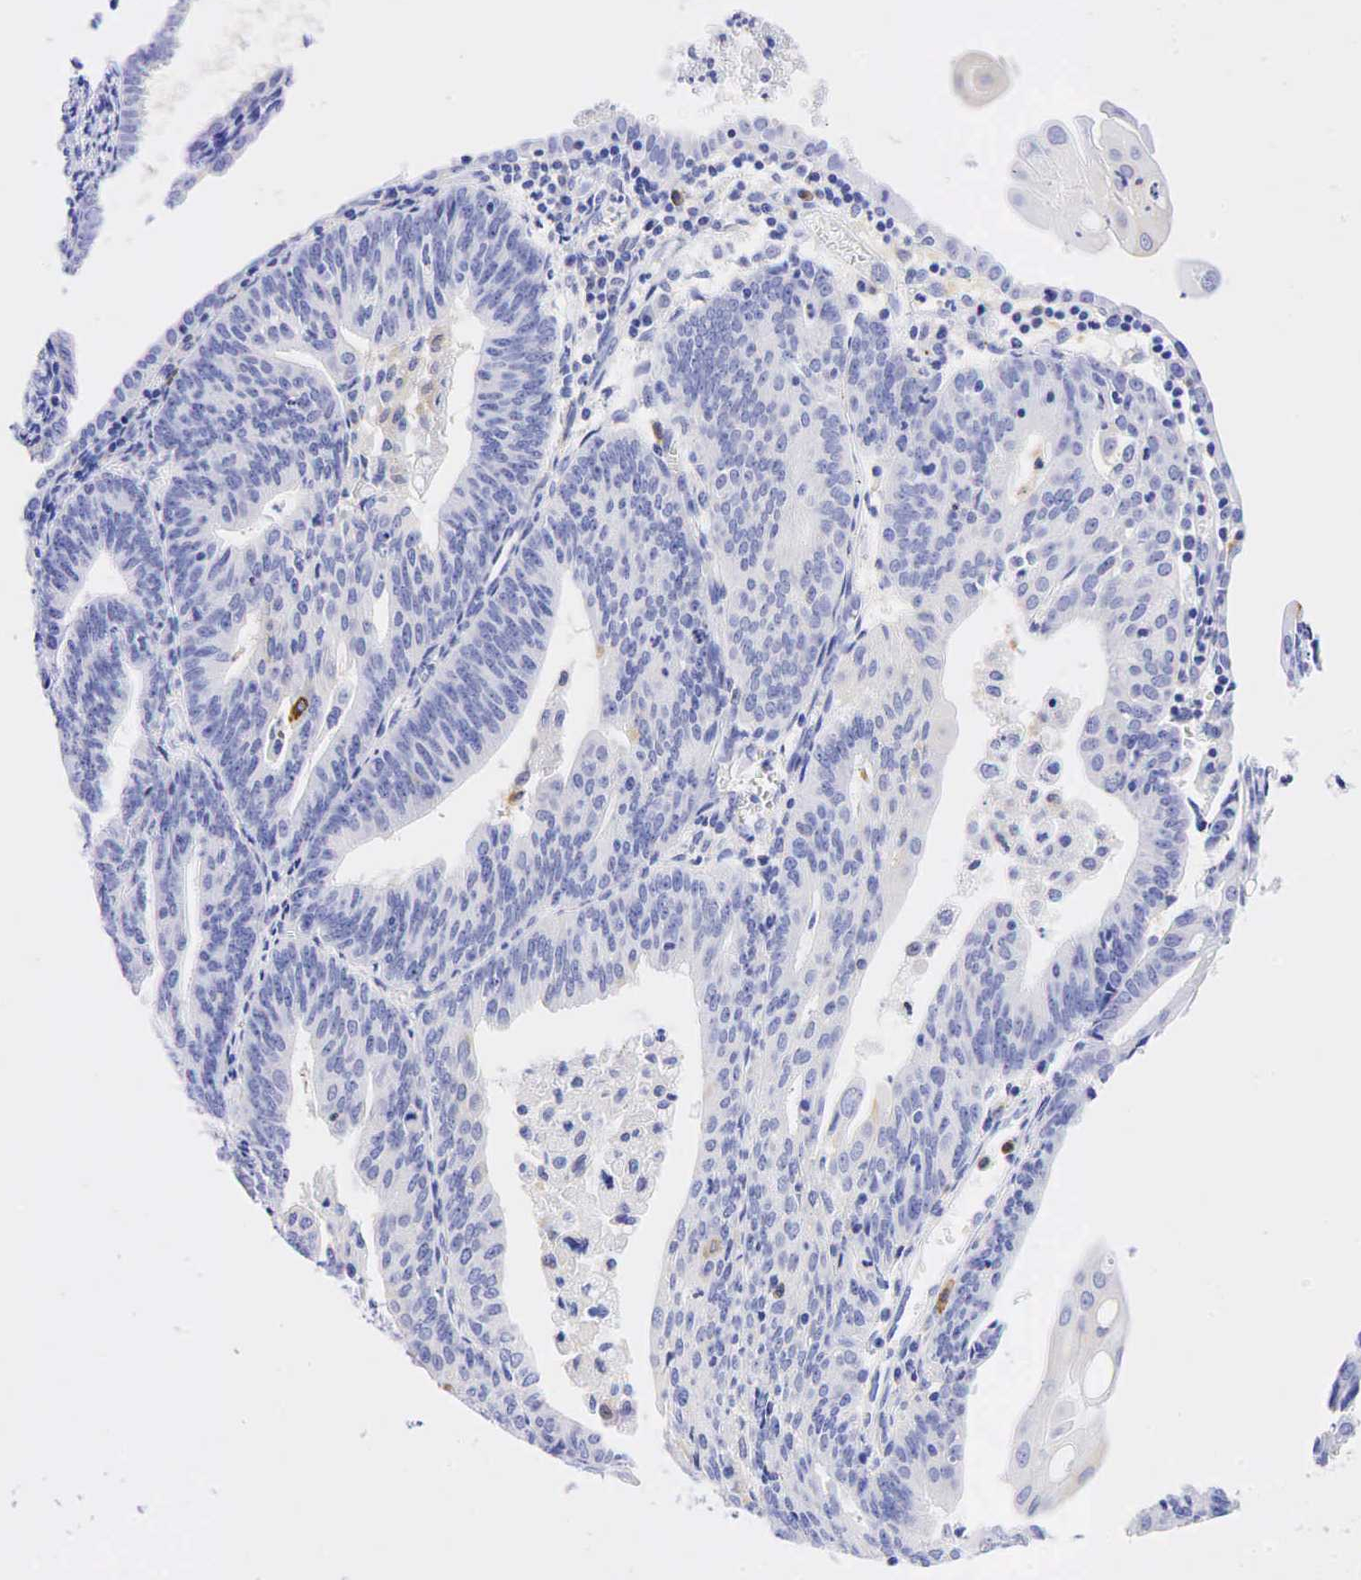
{"staining": {"intensity": "negative", "quantity": "none", "location": "none"}, "tissue": "endometrial cancer", "cell_type": "Tumor cells", "image_type": "cancer", "snomed": [{"axis": "morphology", "description": "Adenocarcinoma, NOS"}, {"axis": "topography", "description": "Endometrium"}], "caption": "Tumor cells show no significant protein staining in adenocarcinoma (endometrial). (DAB (3,3'-diaminobenzidine) immunohistochemistry, high magnification).", "gene": "TNFRSF8", "patient": {"sex": "female", "age": 56}}